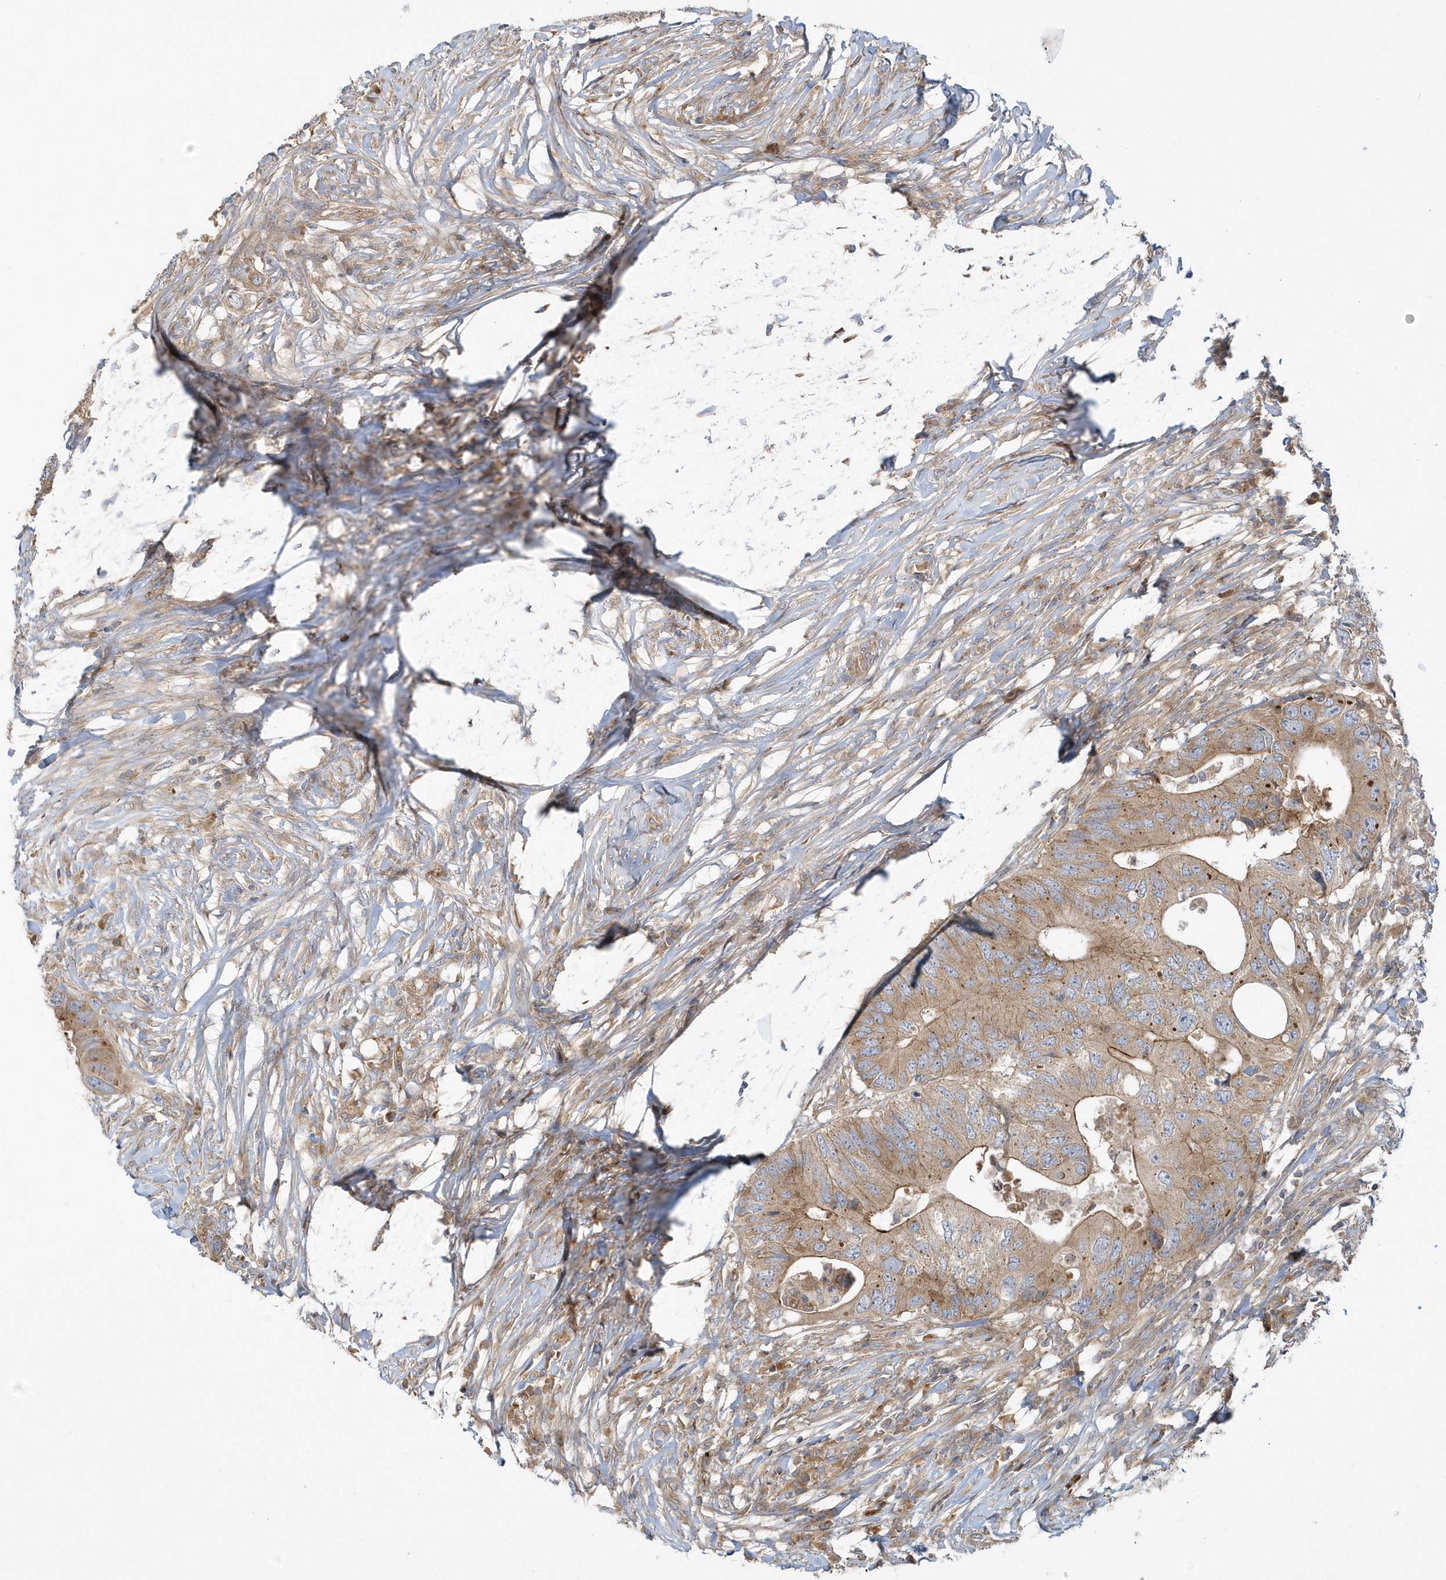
{"staining": {"intensity": "moderate", "quantity": ">75%", "location": "cytoplasmic/membranous"}, "tissue": "colorectal cancer", "cell_type": "Tumor cells", "image_type": "cancer", "snomed": [{"axis": "morphology", "description": "Adenocarcinoma, NOS"}, {"axis": "topography", "description": "Colon"}], "caption": "Approximately >75% of tumor cells in colorectal cancer display moderate cytoplasmic/membranous protein expression as visualized by brown immunohistochemical staining.", "gene": "CNOT10", "patient": {"sex": "male", "age": 71}}